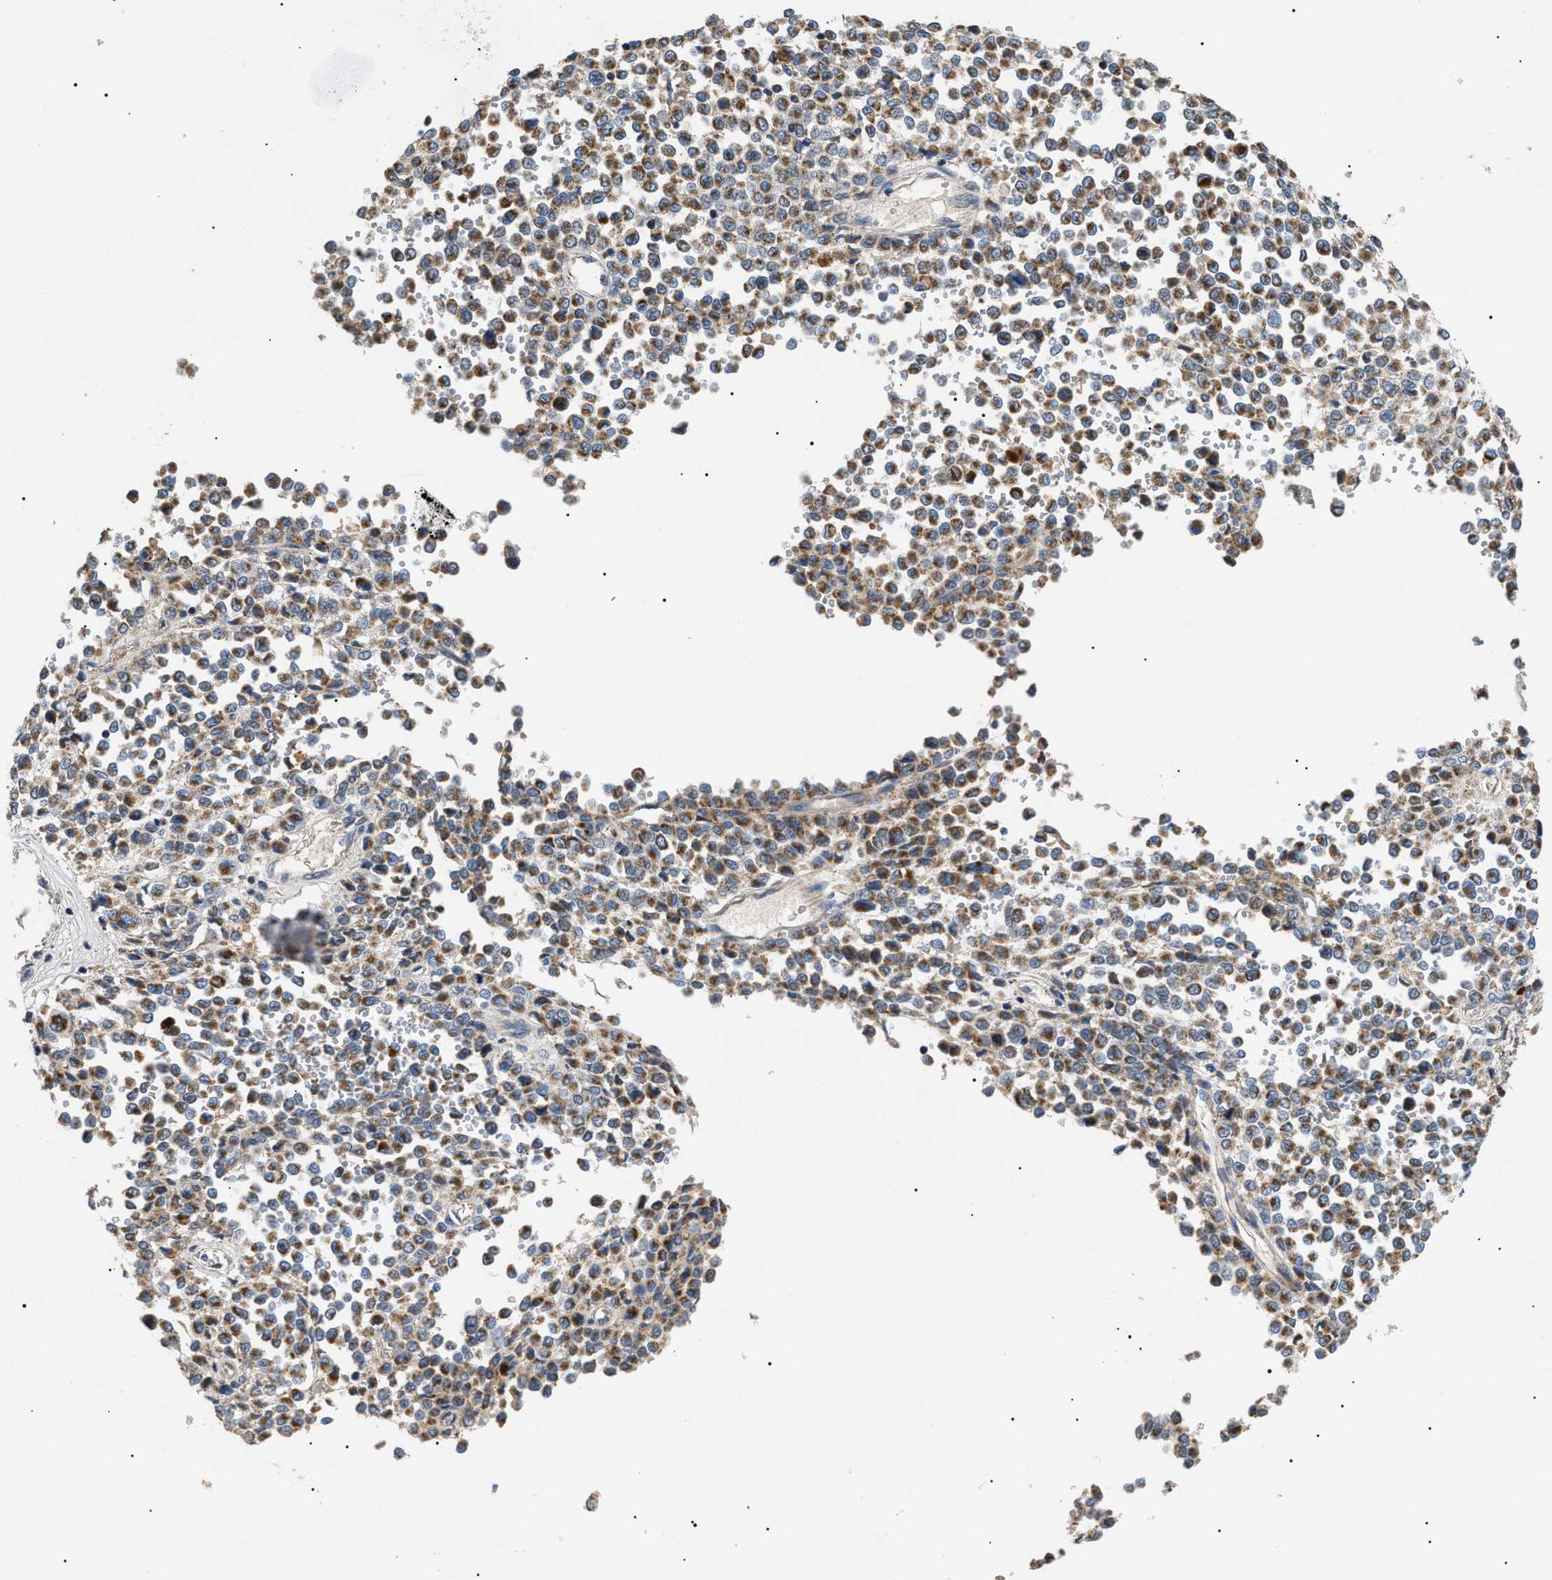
{"staining": {"intensity": "moderate", "quantity": ">75%", "location": "cytoplasmic/membranous"}, "tissue": "melanoma", "cell_type": "Tumor cells", "image_type": "cancer", "snomed": [{"axis": "morphology", "description": "Malignant melanoma, Metastatic site"}, {"axis": "topography", "description": "Pancreas"}], "caption": "Protein staining of melanoma tissue exhibits moderate cytoplasmic/membranous expression in about >75% of tumor cells.", "gene": "TOMM6", "patient": {"sex": "female", "age": 30}}